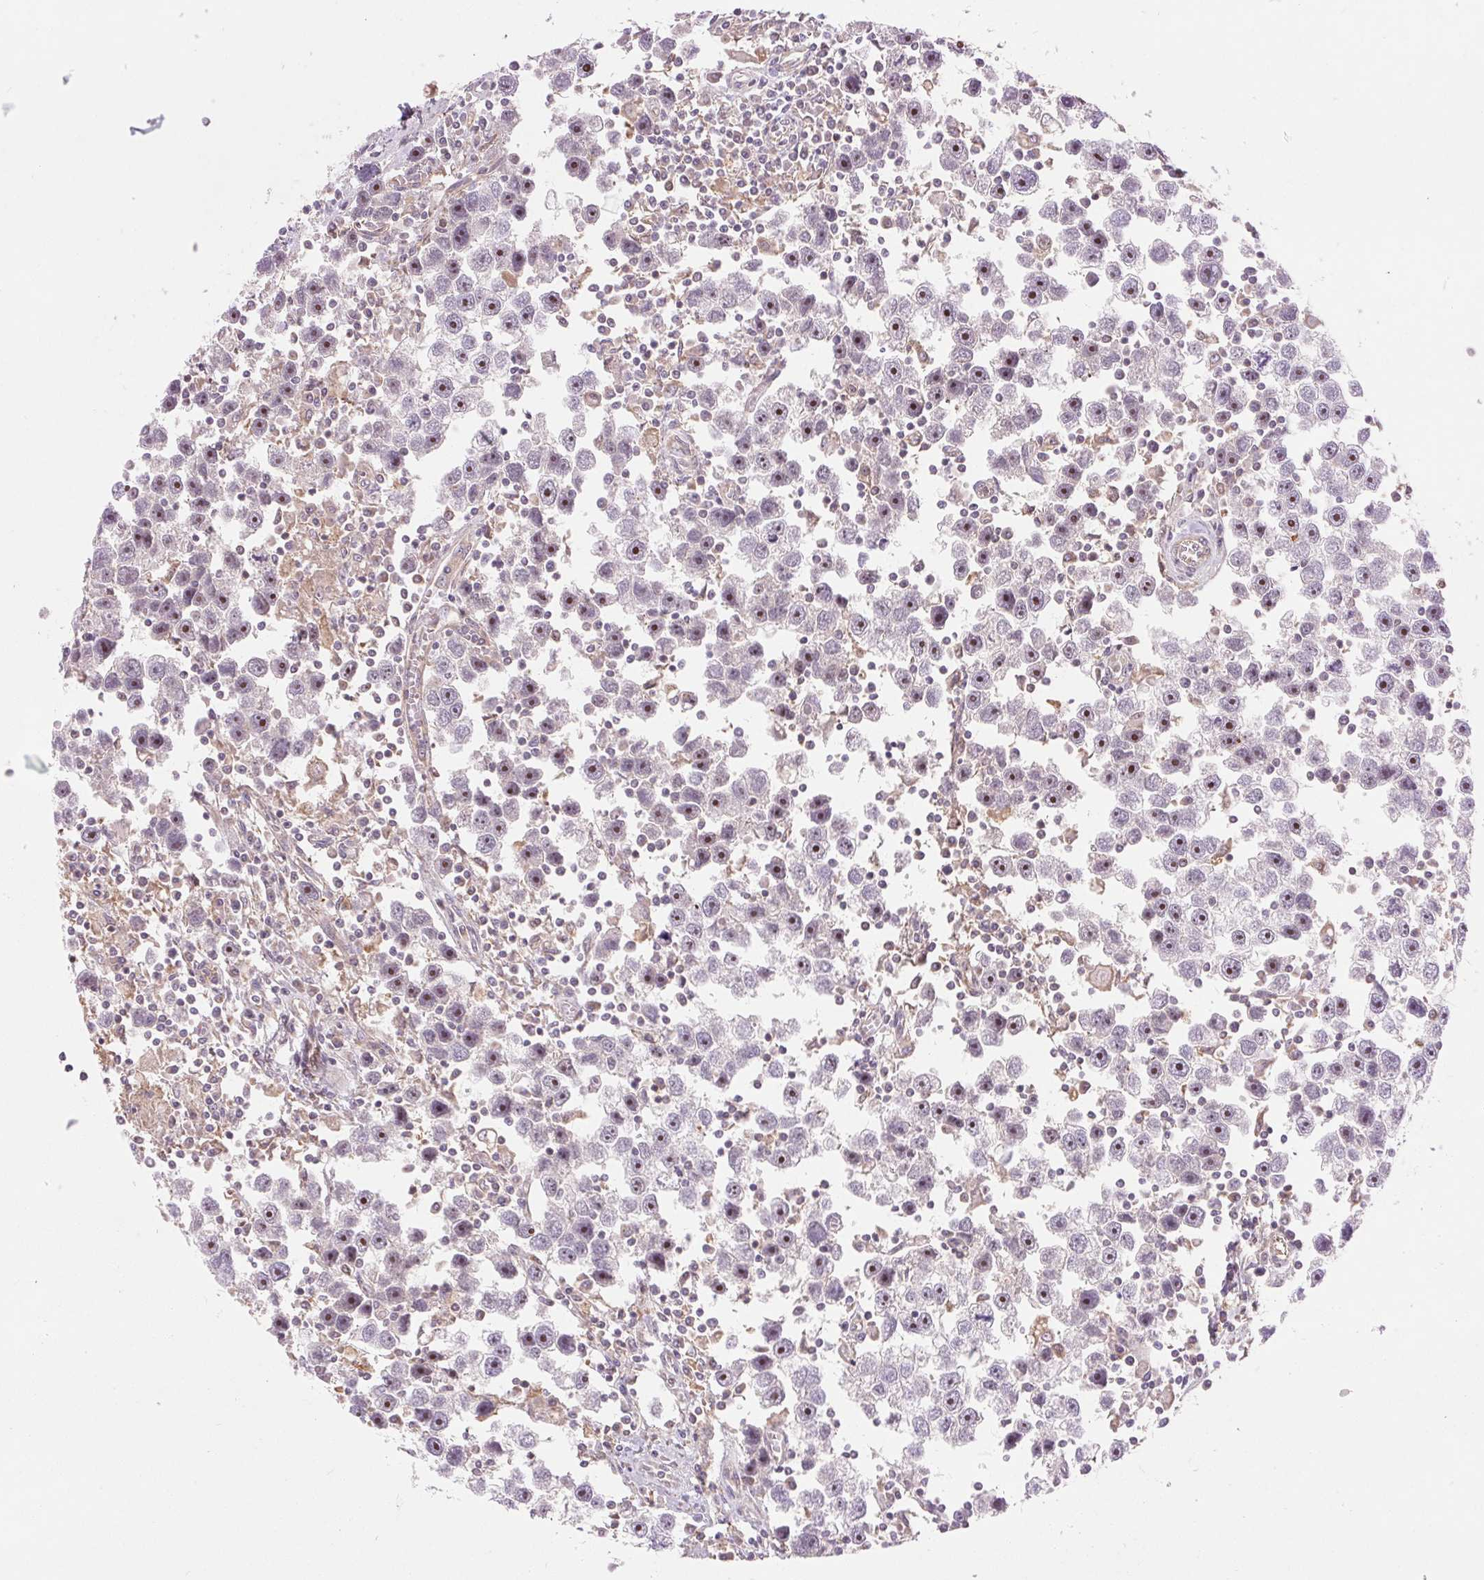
{"staining": {"intensity": "moderate", "quantity": "25%-75%", "location": "nuclear"}, "tissue": "testis cancer", "cell_type": "Tumor cells", "image_type": "cancer", "snomed": [{"axis": "morphology", "description": "Seminoma, NOS"}, {"axis": "topography", "description": "Testis"}], "caption": "Immunohistochemical staining of human testis cancer (seminoma) reveals medium levels of moderate nuclear staining in about 25%-75% of tumor cells.", "gene": "RANBP3L", "patient": {"sex": "male", "age": 30}}